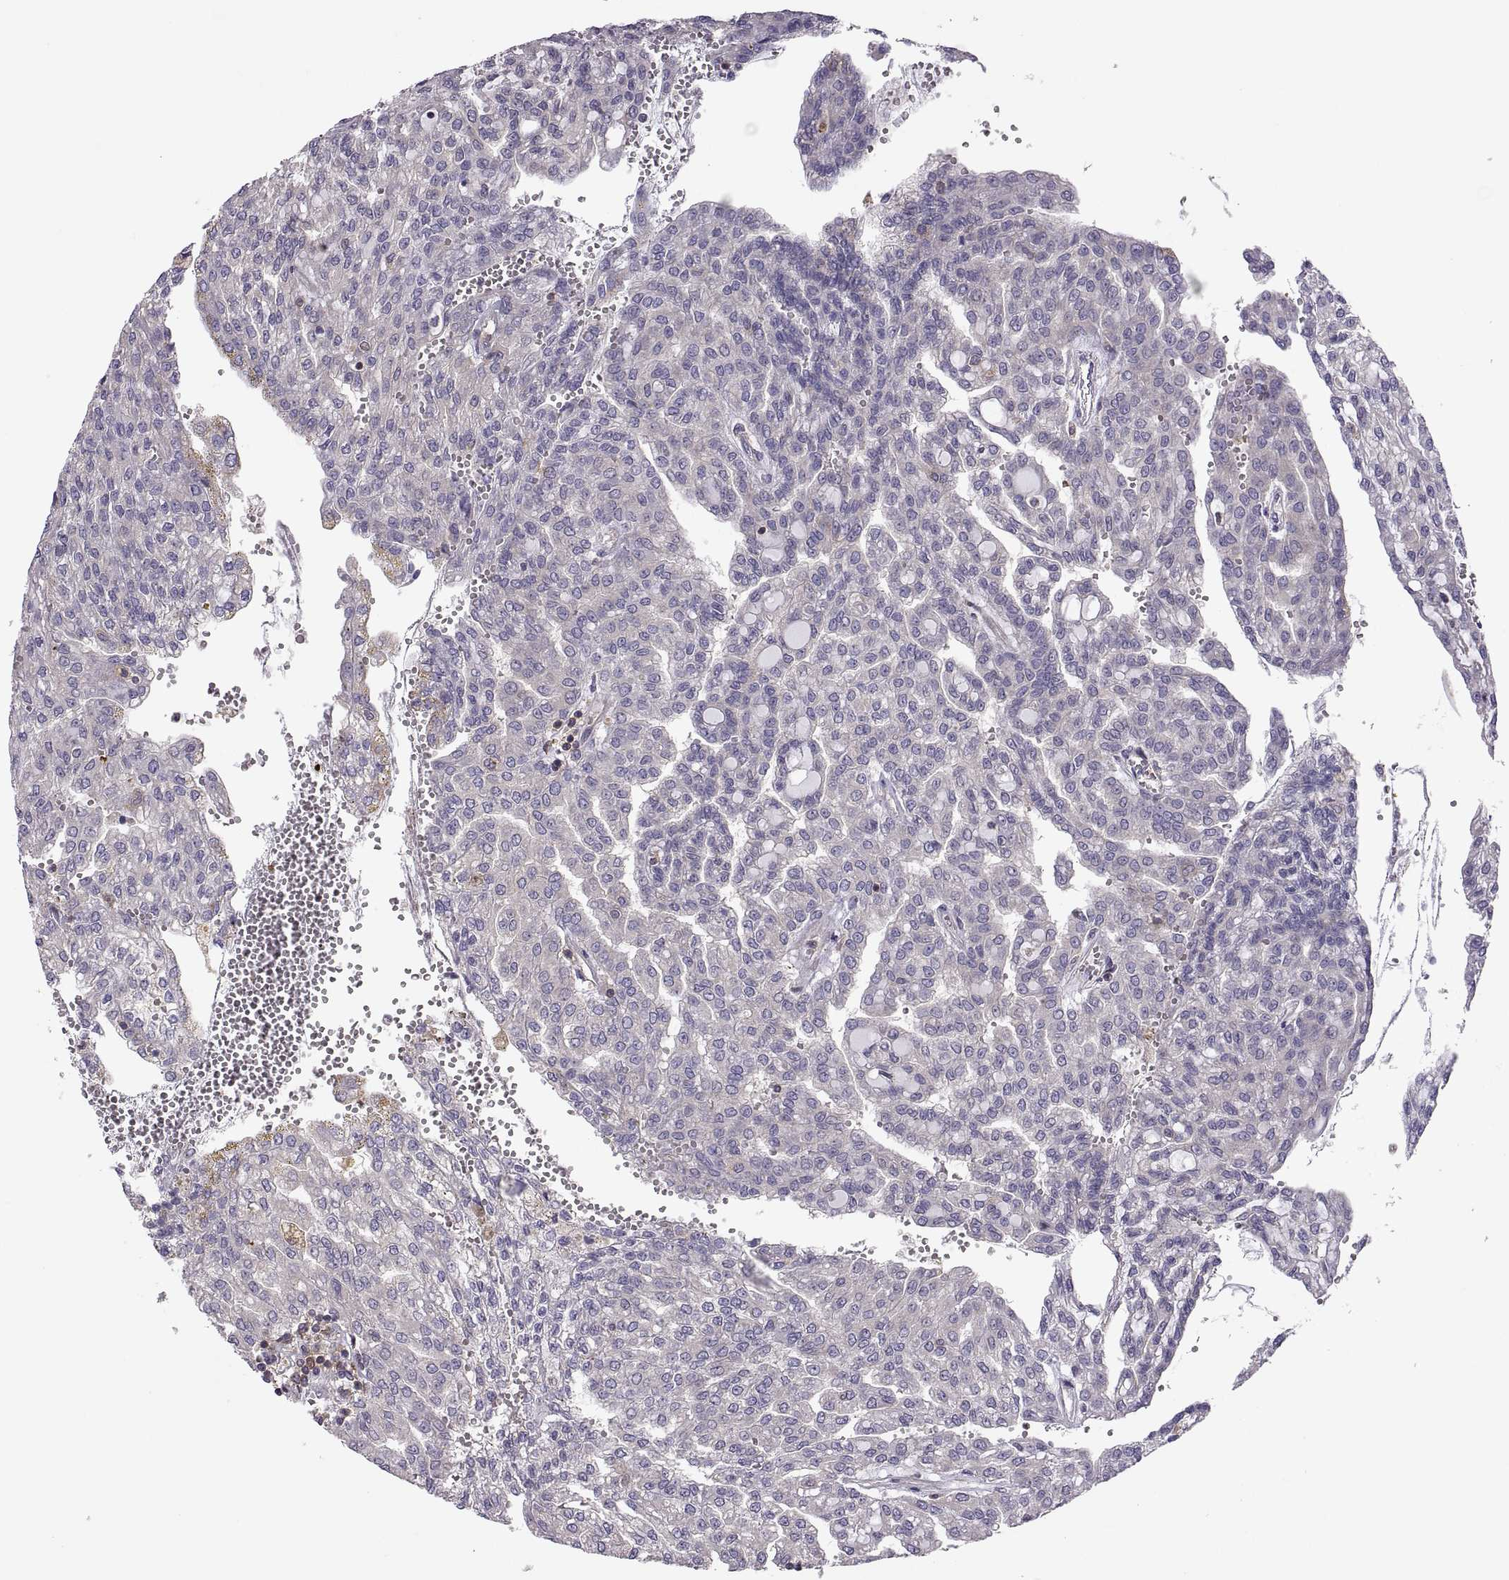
{"staining": {"intensity": "negative", "quantity": "none", "location": "none"}, "tissue": "renal cancer", "cell_type": "Tumor cells", "image_type": "cancer", "snomed": [{"axis": "morphology", "description": "Adenocarcinoma, NOS"}, {"axis": "topography", "description": "Kidney"}], "caption": "Immunohistochemical staining of human renal cancer (adenocarcinoma) displays no significant positivity in tumor cells.", "gene": "SPATA32", "patient": {"sex": "male", "age": 63}}